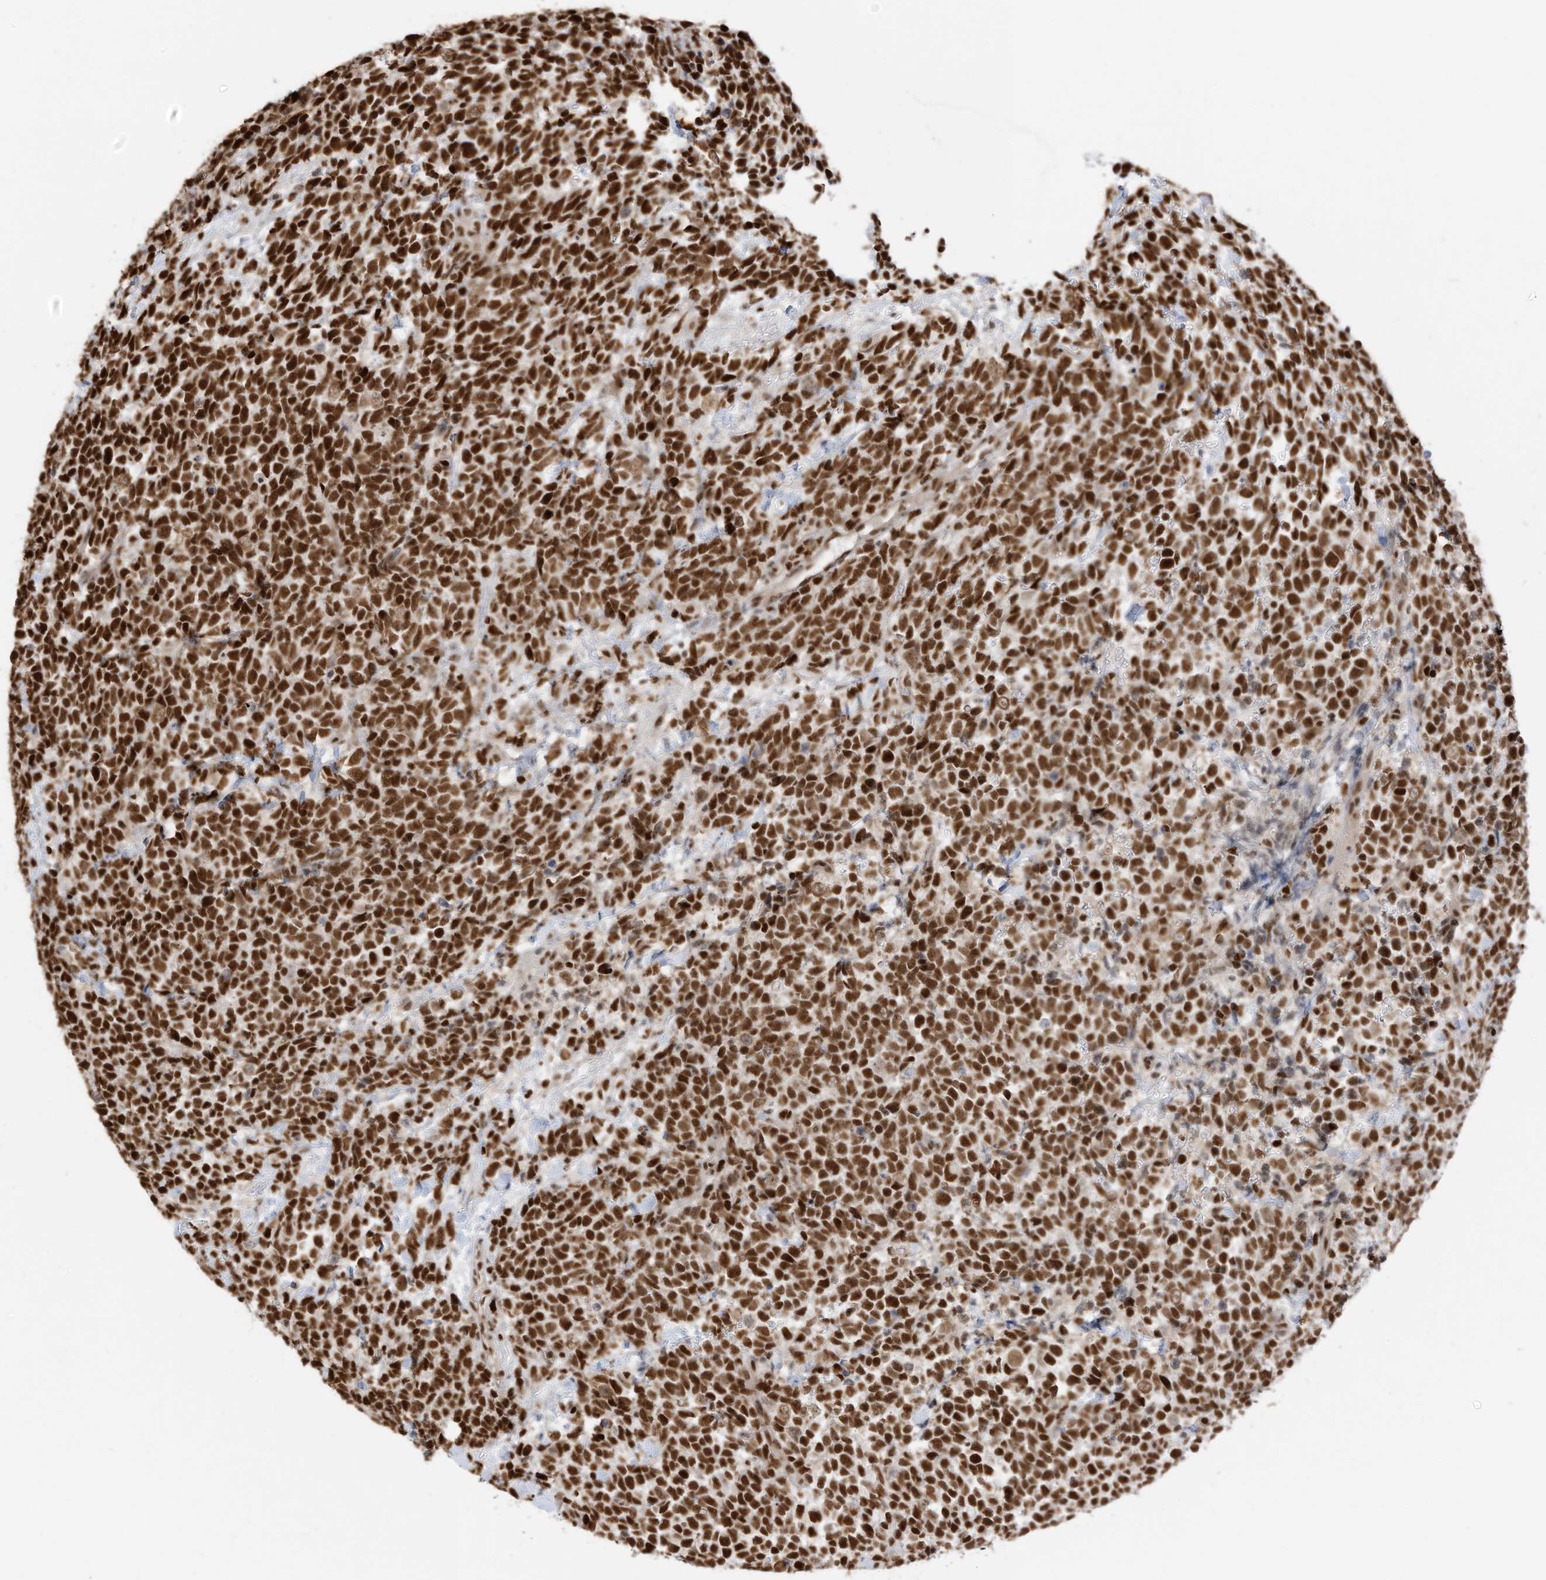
{"staining": {"intensity": "strong", "quantity": ">75%", "location": "nuclear"}, "tissue": "urothelial cancer", "cell_type": "Tumor cells", "image_type": "cancer", "snomed": [{"axis": "morphology", "description": "Urothelial carcinoma, High grade"}, {"axis": "topography", "description": "Urinary bladder"}], "caption": "This is an image of IHC staining of urothelial cancer, which shows strong expression in the nuclear of tumor cells.", "gene": "SAMD15", "patient": {"sex": "female", "age": 82}}